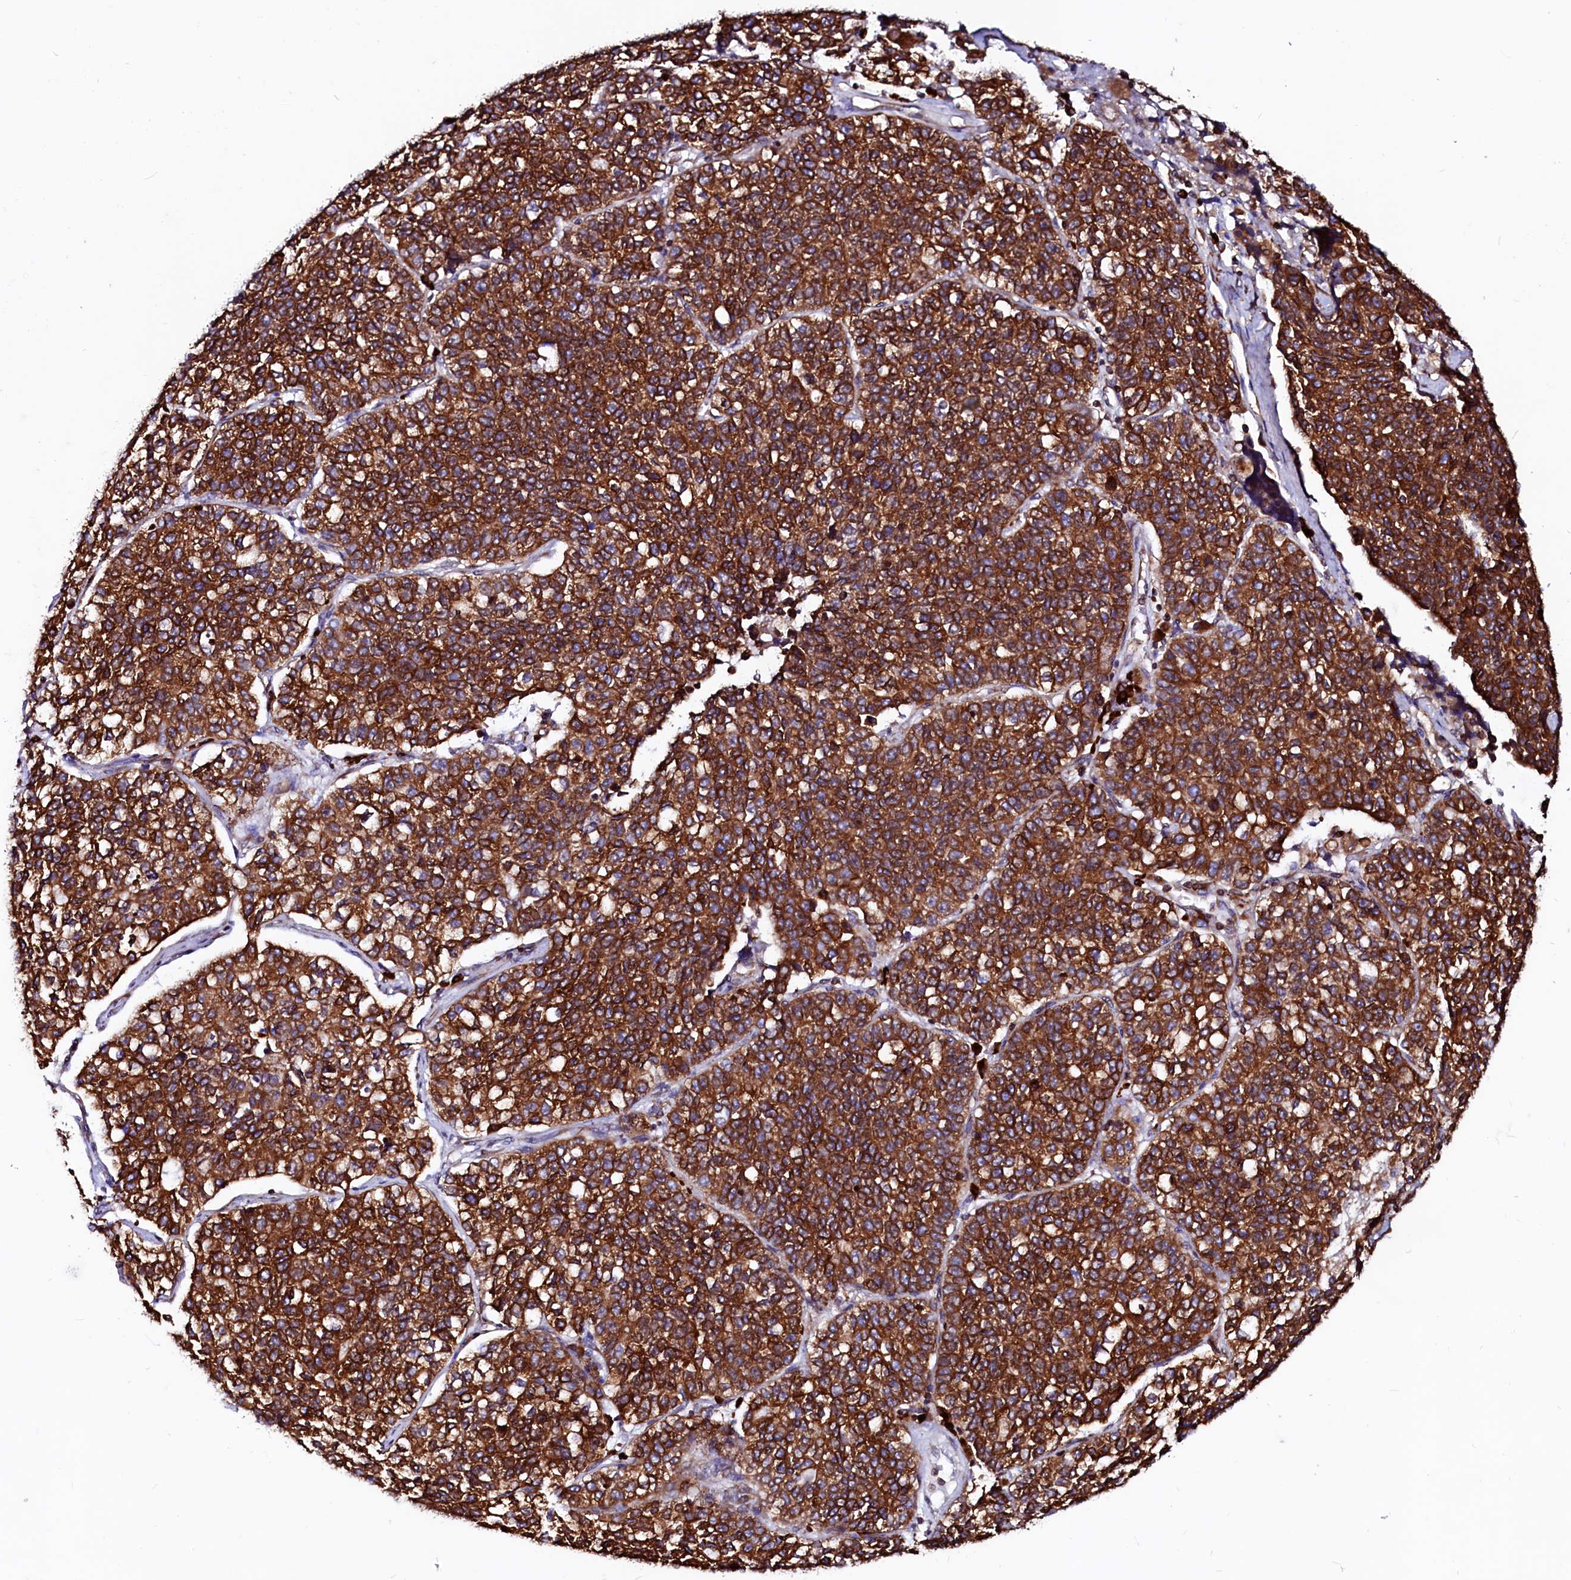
{"staining": {"intensity": "strong", "quantity": ">75%", "location": "cytoplasmic/membranous"}, "tissue": "lung cancer", "cell_type": "Tumor cells", "image_type": "cancer", "snomed": [{"axis": "morphology", "description": "Adenocarcinoma, NOS"}, {"axis": "topography", "description": "Lung"}], "caption": "Approximately >75% of tumor cells in human adenocarcinoma (lung) demonstrate strong cytoplasmic/membranous protein expression as visualized by brown immunohistochemical staining.", "gene": "DERL1", "patient": {"sex": "male", "age": 49}}